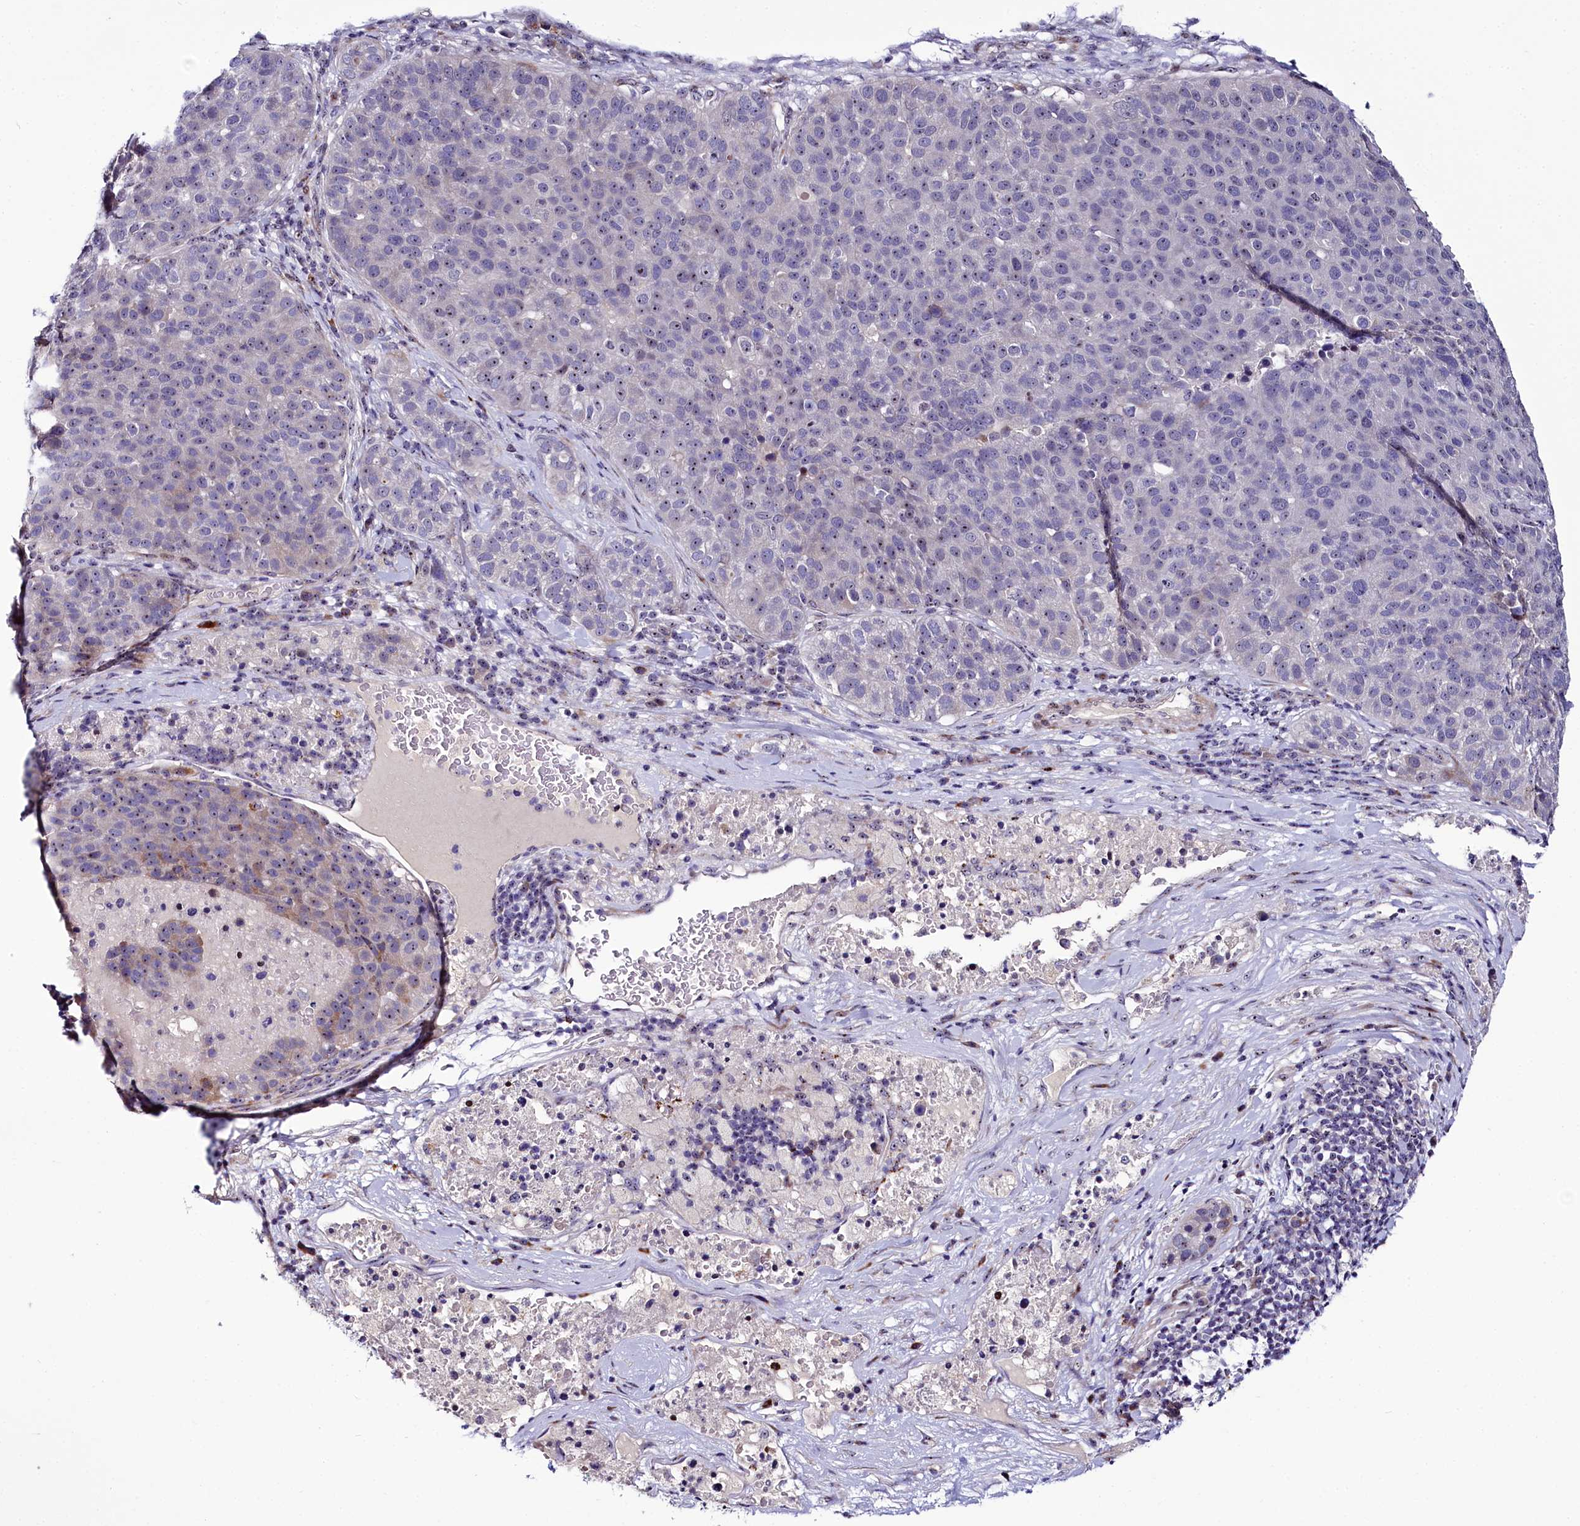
{"staining": {"intensity": "negative", "quantity": "none", "location": "none"}, "tissue": "pancreatic cancer", "cell_type": "Tumor cells", "image_type": "cancer", "snomed": [{"axis": "morphology", "description": "Adenocarcinoma, NOS"}, {"axis": "topography", "description": "Pancreas"}], "caption": "Tumor cells are negative for protein expression in human pancreatic cancer.", "gene": "TCOF1", "patient": {"sex": "female", "age": 61}}